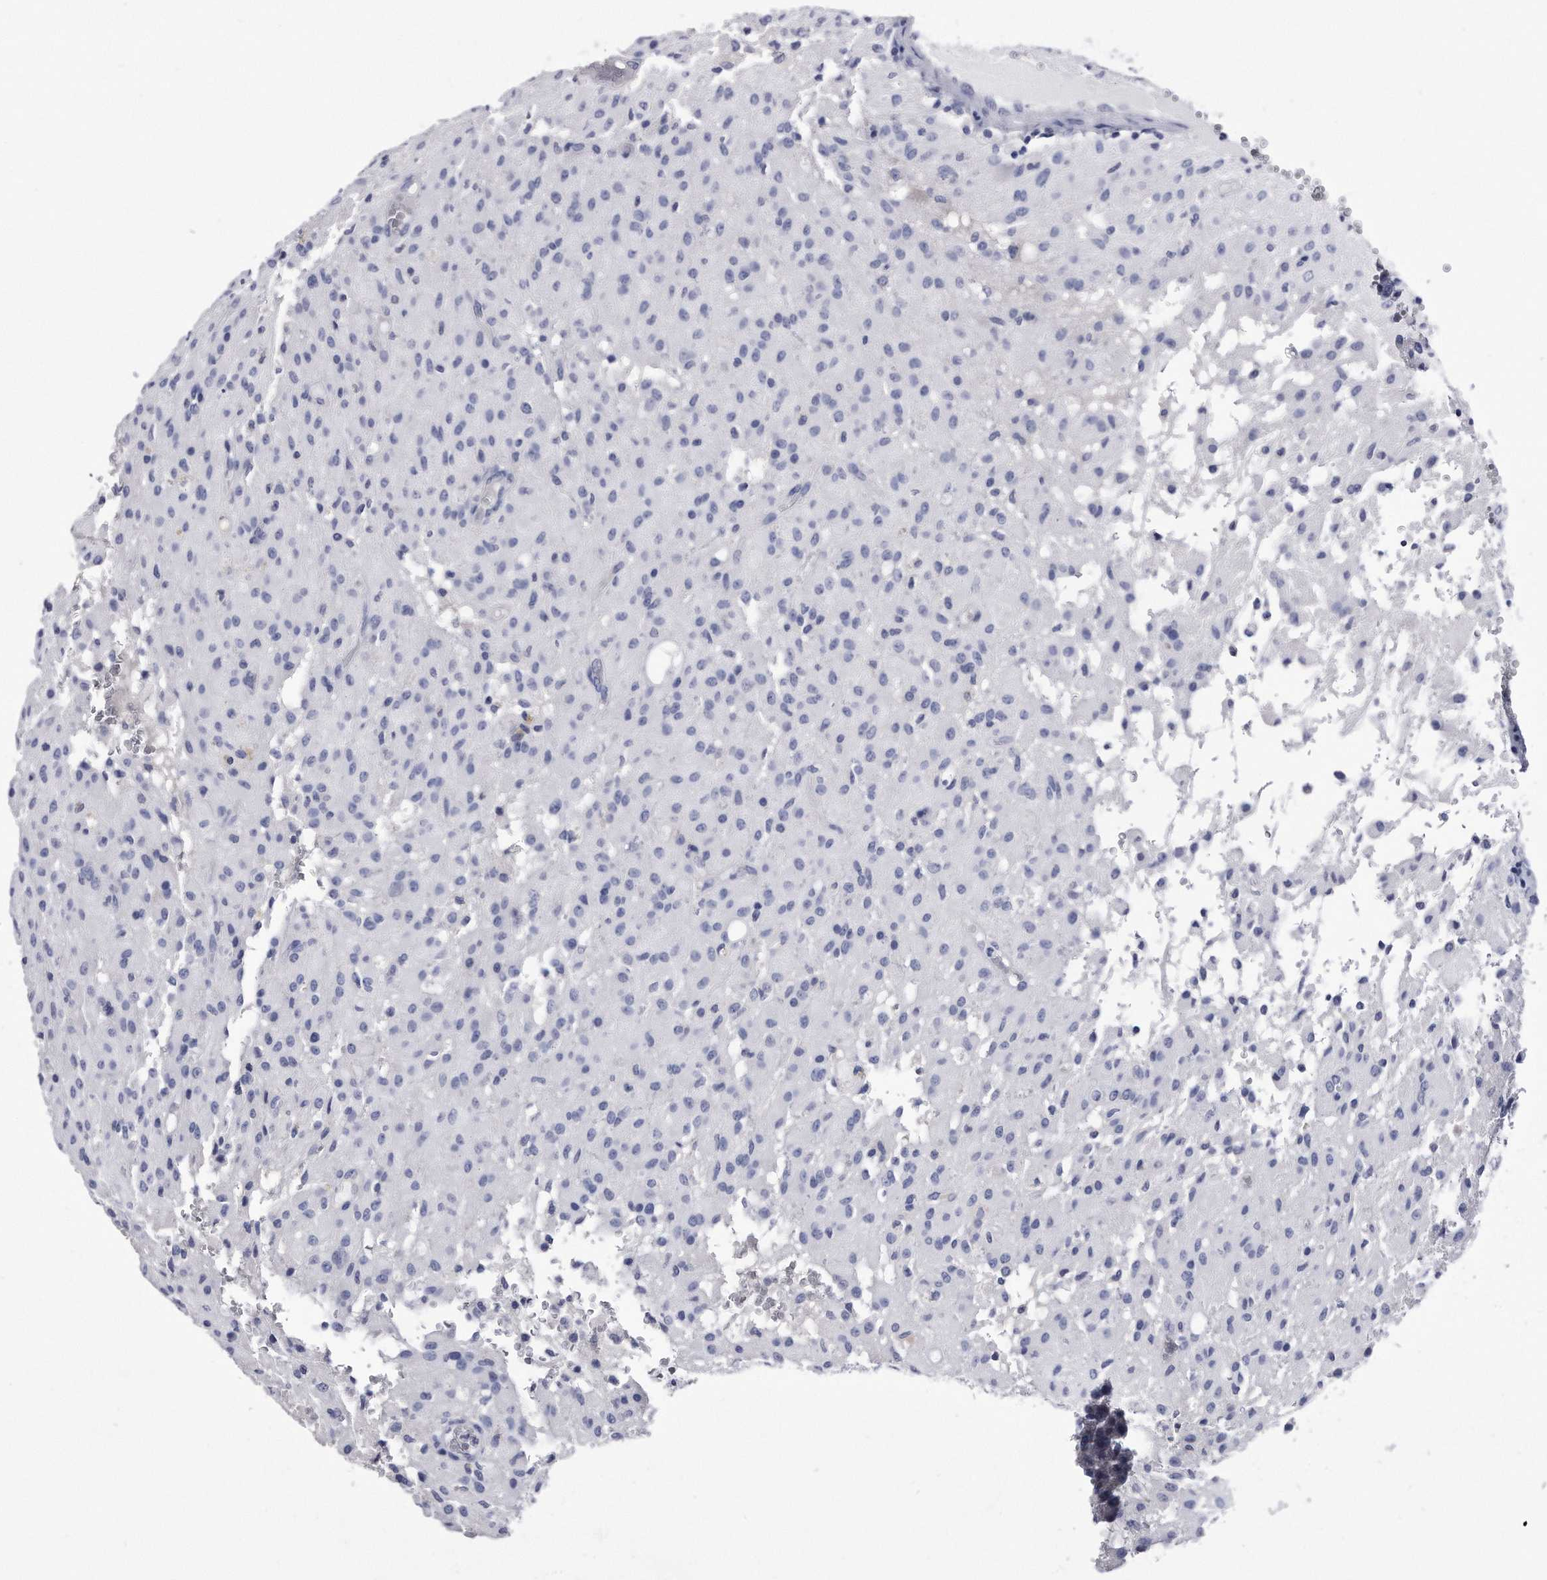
{"staining": {"intensity": "negative", "quantity": "none", "location": "none"}, "tissue": "glioma", "cell_type": "Tumor cells", "image_type": "cancer", "snomed": [{"axis": "morphology", "description": "Glioma, malignant, High grade"}, {"axis": "topography", "description": "Brain"}], "caption": "The immunohistochemistry (IHC) micrograph has no significant positivity in tumor cells of malignant glioma (high-grade) tissue. The staining was performed using DAB (3,3'-diaminobenzidine) to visualize the protein expression in brown, while the nuclei were stained in blue with hematoxylin (Magnification: 20x).", "gene": "KCTD8", "patient": {"sex": "female", "age": 59}}